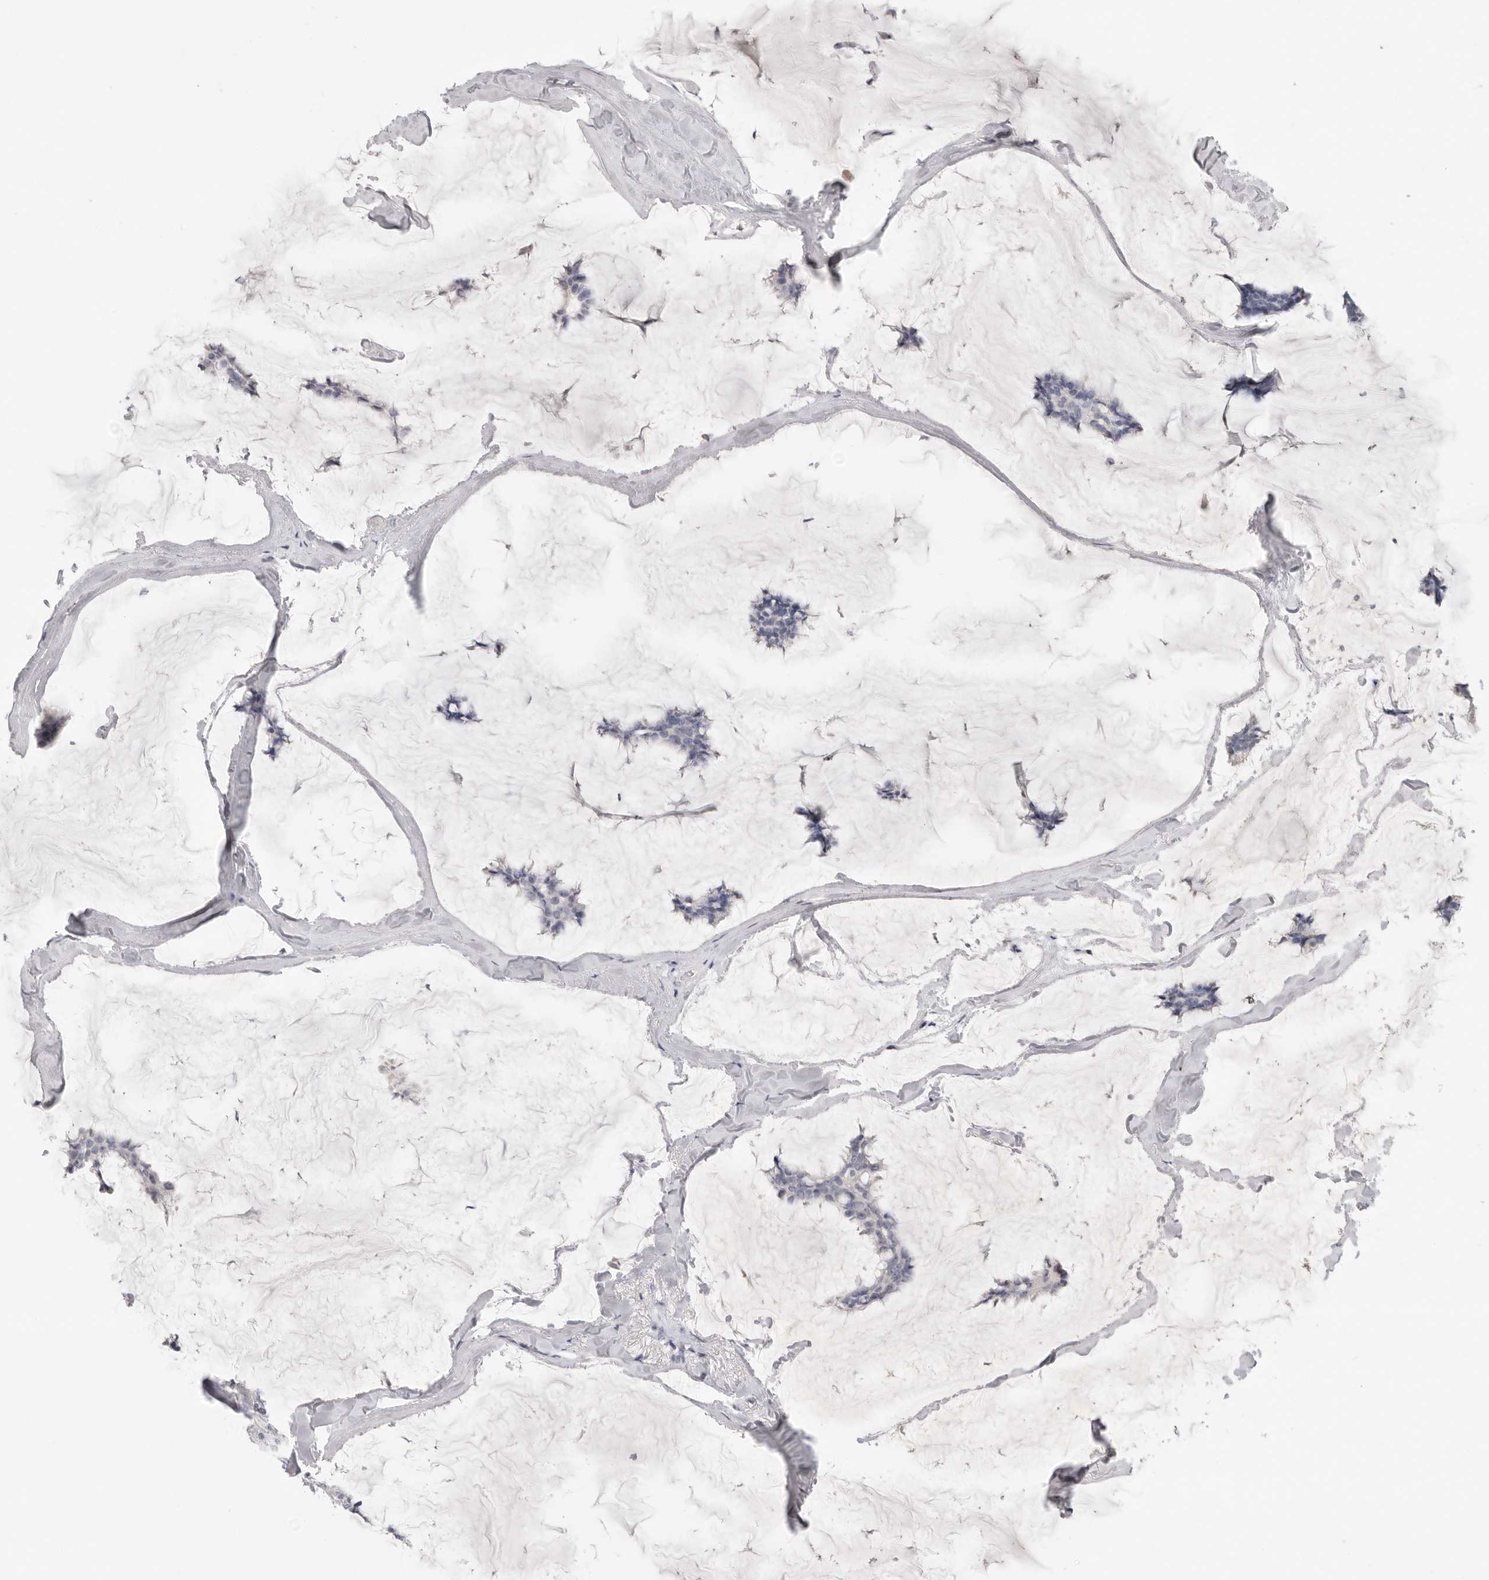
{"staining": {"intensity": "negative", "quantity": "none", "location": "none"}, "tissue": "breast cancer", "cell_type": "Tumor cells", "image_type": "cancer", "snomed": [{"axis": "morphology", "description": "Duct carcinoma"}, {"axis": "topography", "description": "Breast"}], "caption": "Breast cancer was stained to show a protein in brown. There is no significant positivity in tumor cells. (DAB IHC with hematoxylin counter stain).", "gene": "XIRP1", "patient": {"sex": "female", "age": 93}}